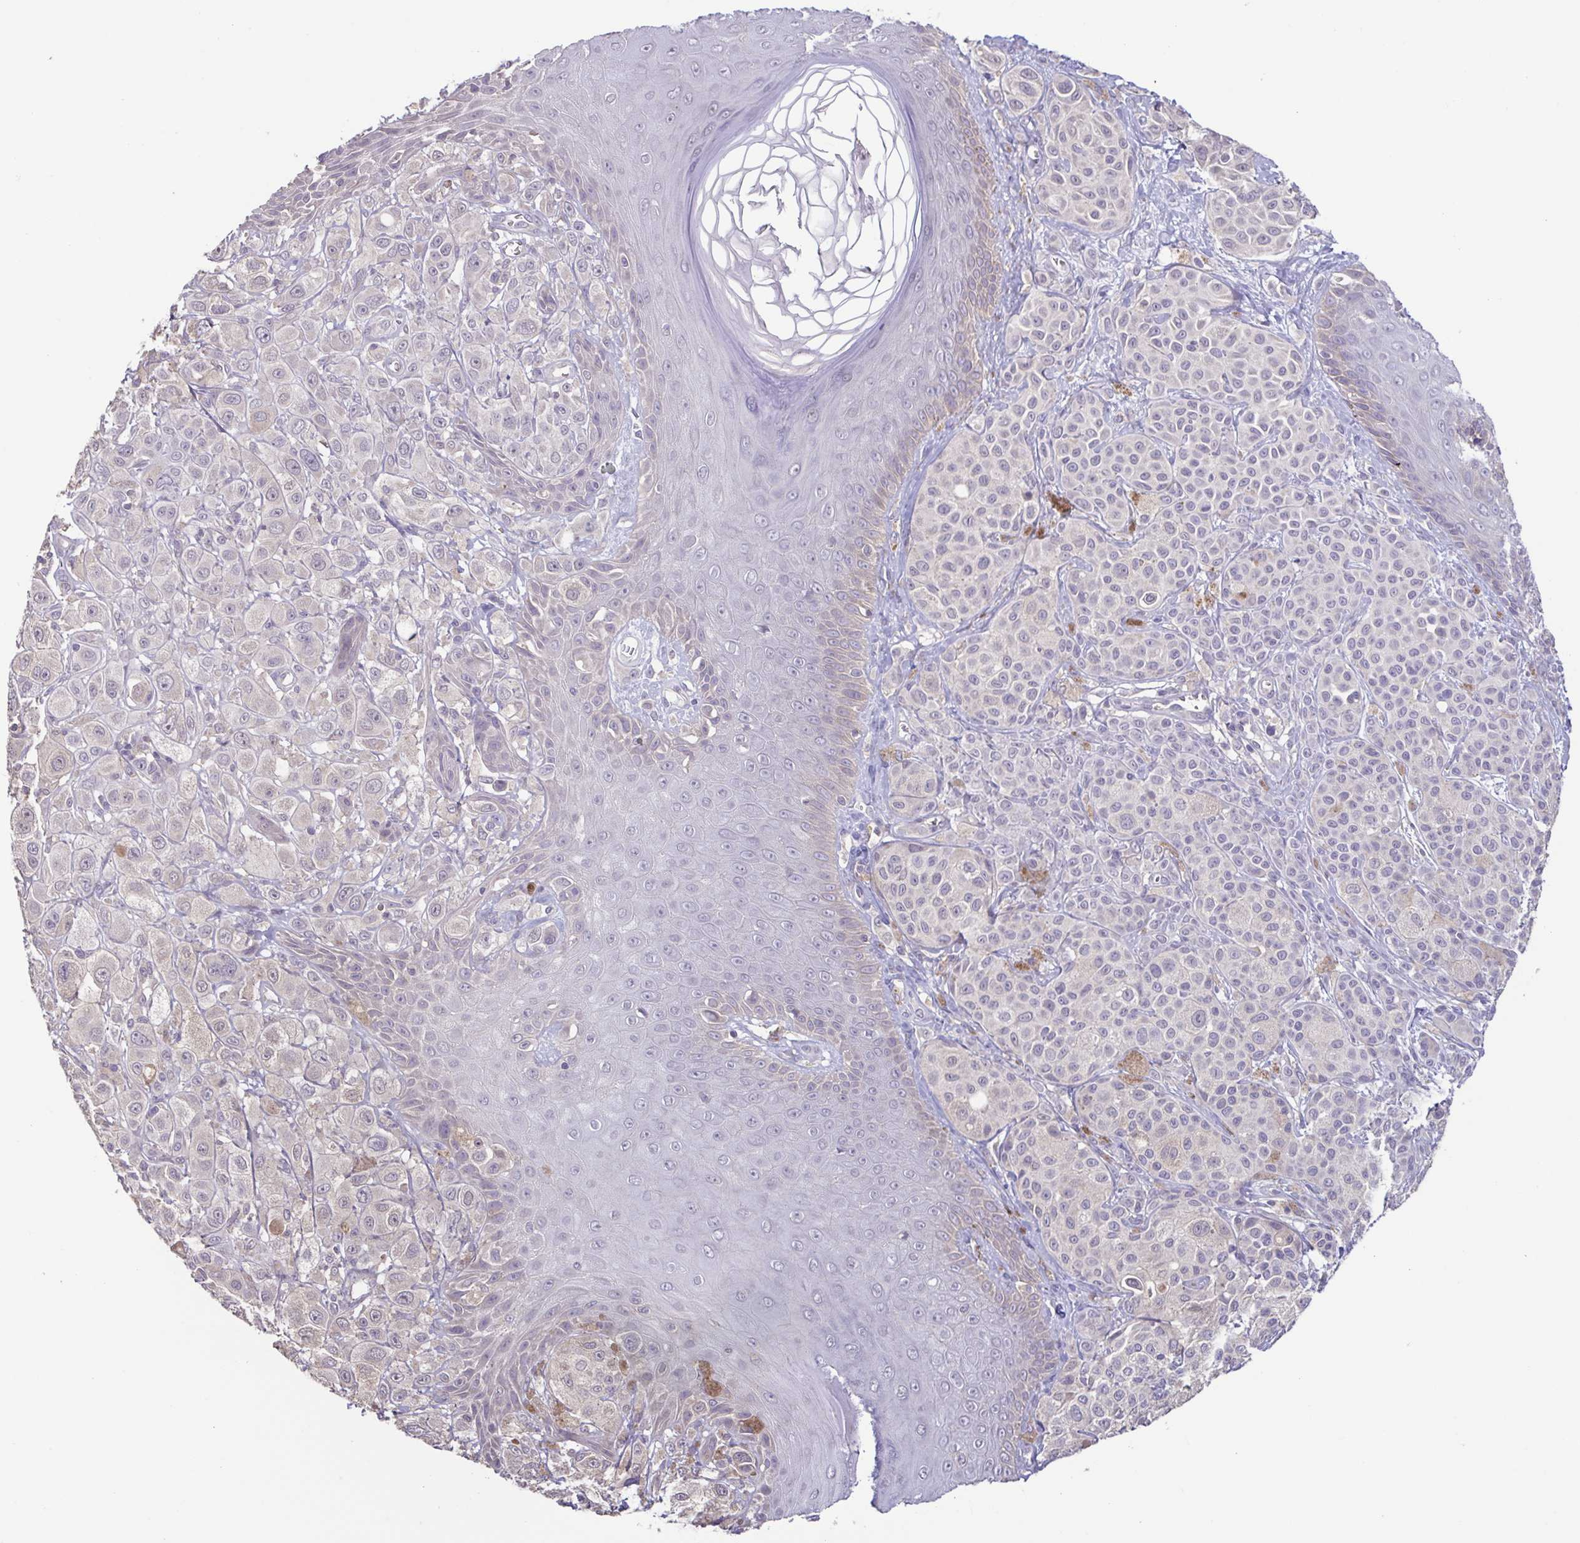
{"staining": {"intensity": "negative", "quantity": "none", "location": "none"}, "tissue": "melanoma", "cell_type": "Tumor cells", "image_type": "cancer", "snomed": [{"axis": "morphology", "description": "Malignant melanoma, NOS"}, {"axis": "topography", "description": "Skin"}], "caption": "DAB (3,3'-diaminobenzidine) immunohistochemical staining of human malignant melanoma demonstrates no significant positivity in tumor cells.", "gene": "ACTRT2", "patient": {"sex": "male", "age": 67}}